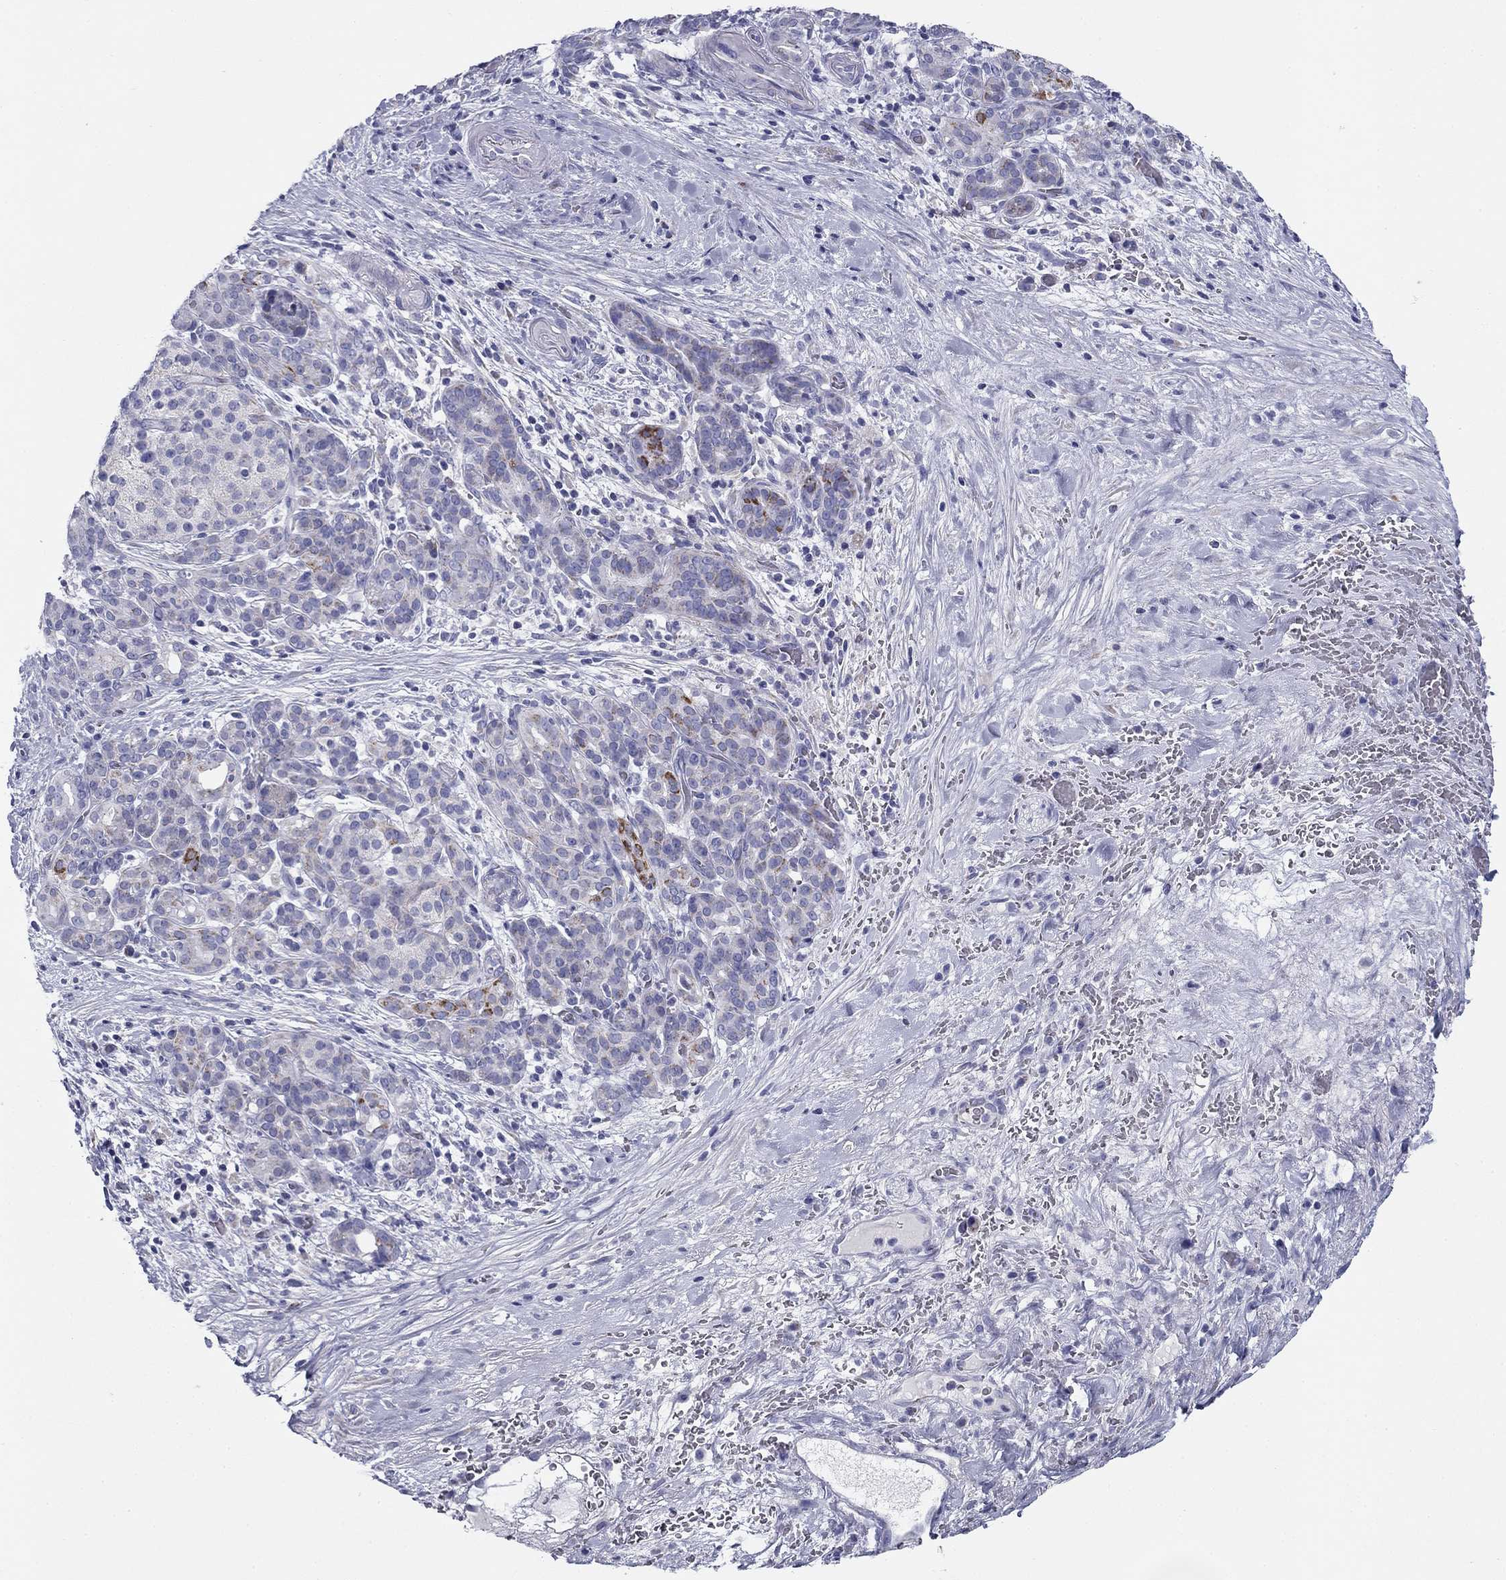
{"staining": {"intensity": "negative", "quantity": "none", "location": "none"}, "tissue": "pancreatic cancer", "cell_type": "Tumor cells", "image_type": "cancer", "snomed": [{"axis": "morphology", "description": "Adenocarcinoma, NOS"}, {"axis": "topography", "description": "Pancreas"}], "caption": "IHC of pancreatic adenocarcinoma reveals no staining in tumor cells.", "gene": "ZP2", "patient": {"sex": "male", "age": 44}}